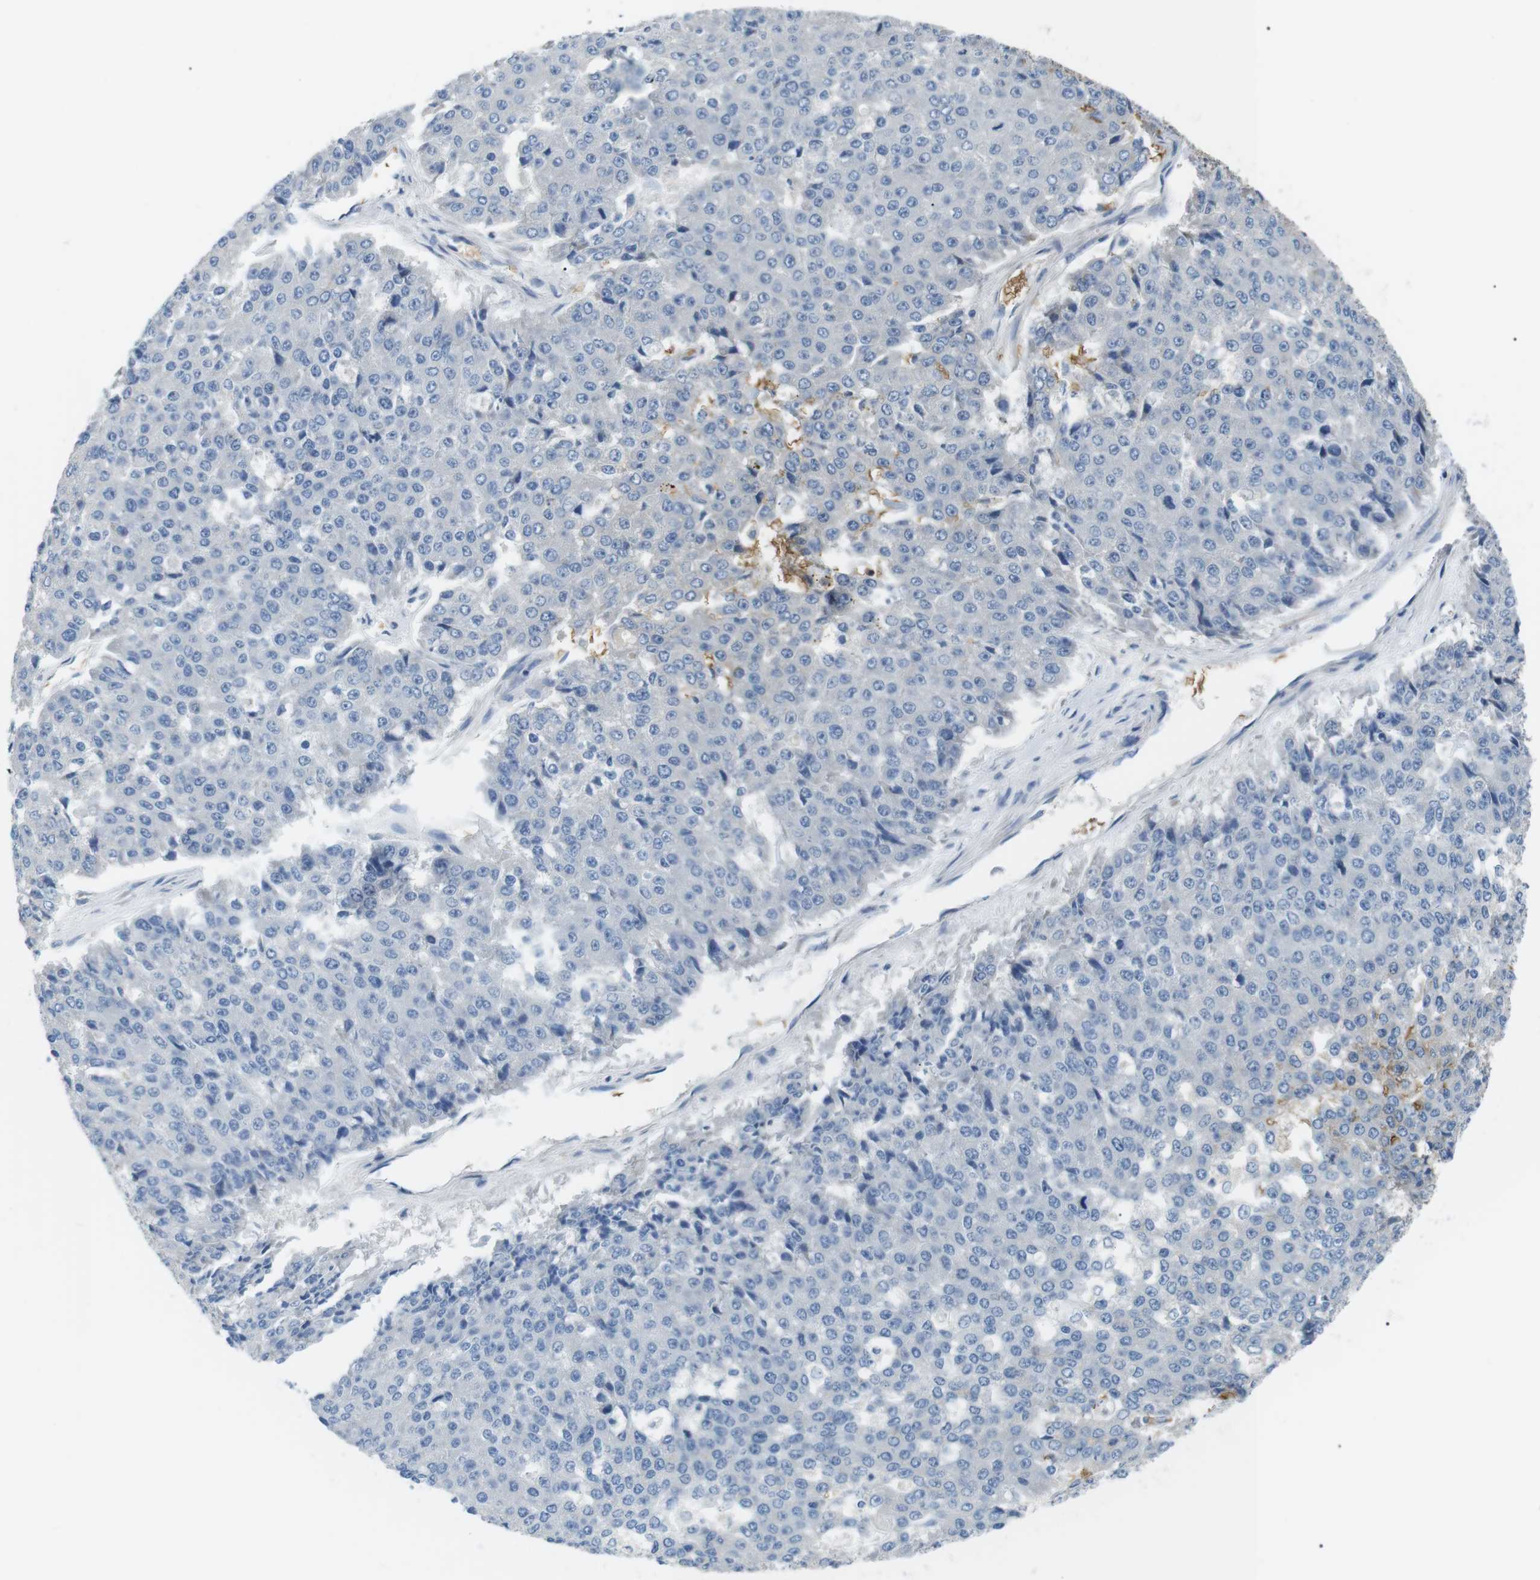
{"staining": {"intensity": "negative", "quantity": "none", "location": "none"}, "tissue": "pancreatic cancer", "cell_type": "Tumor cells", "image_type": "cancer", "snomed": [{"axis": "morphology", "description": "Adenocarcinoma, NOS"}, {"axis": "topography", "description": "Pancreas"}], "caption": "There is no significant expression in tumor cells of pancreatic adenocarcinoma.", "gene": "ADCY10", "patient": {"sex": "male", "age": 50}}